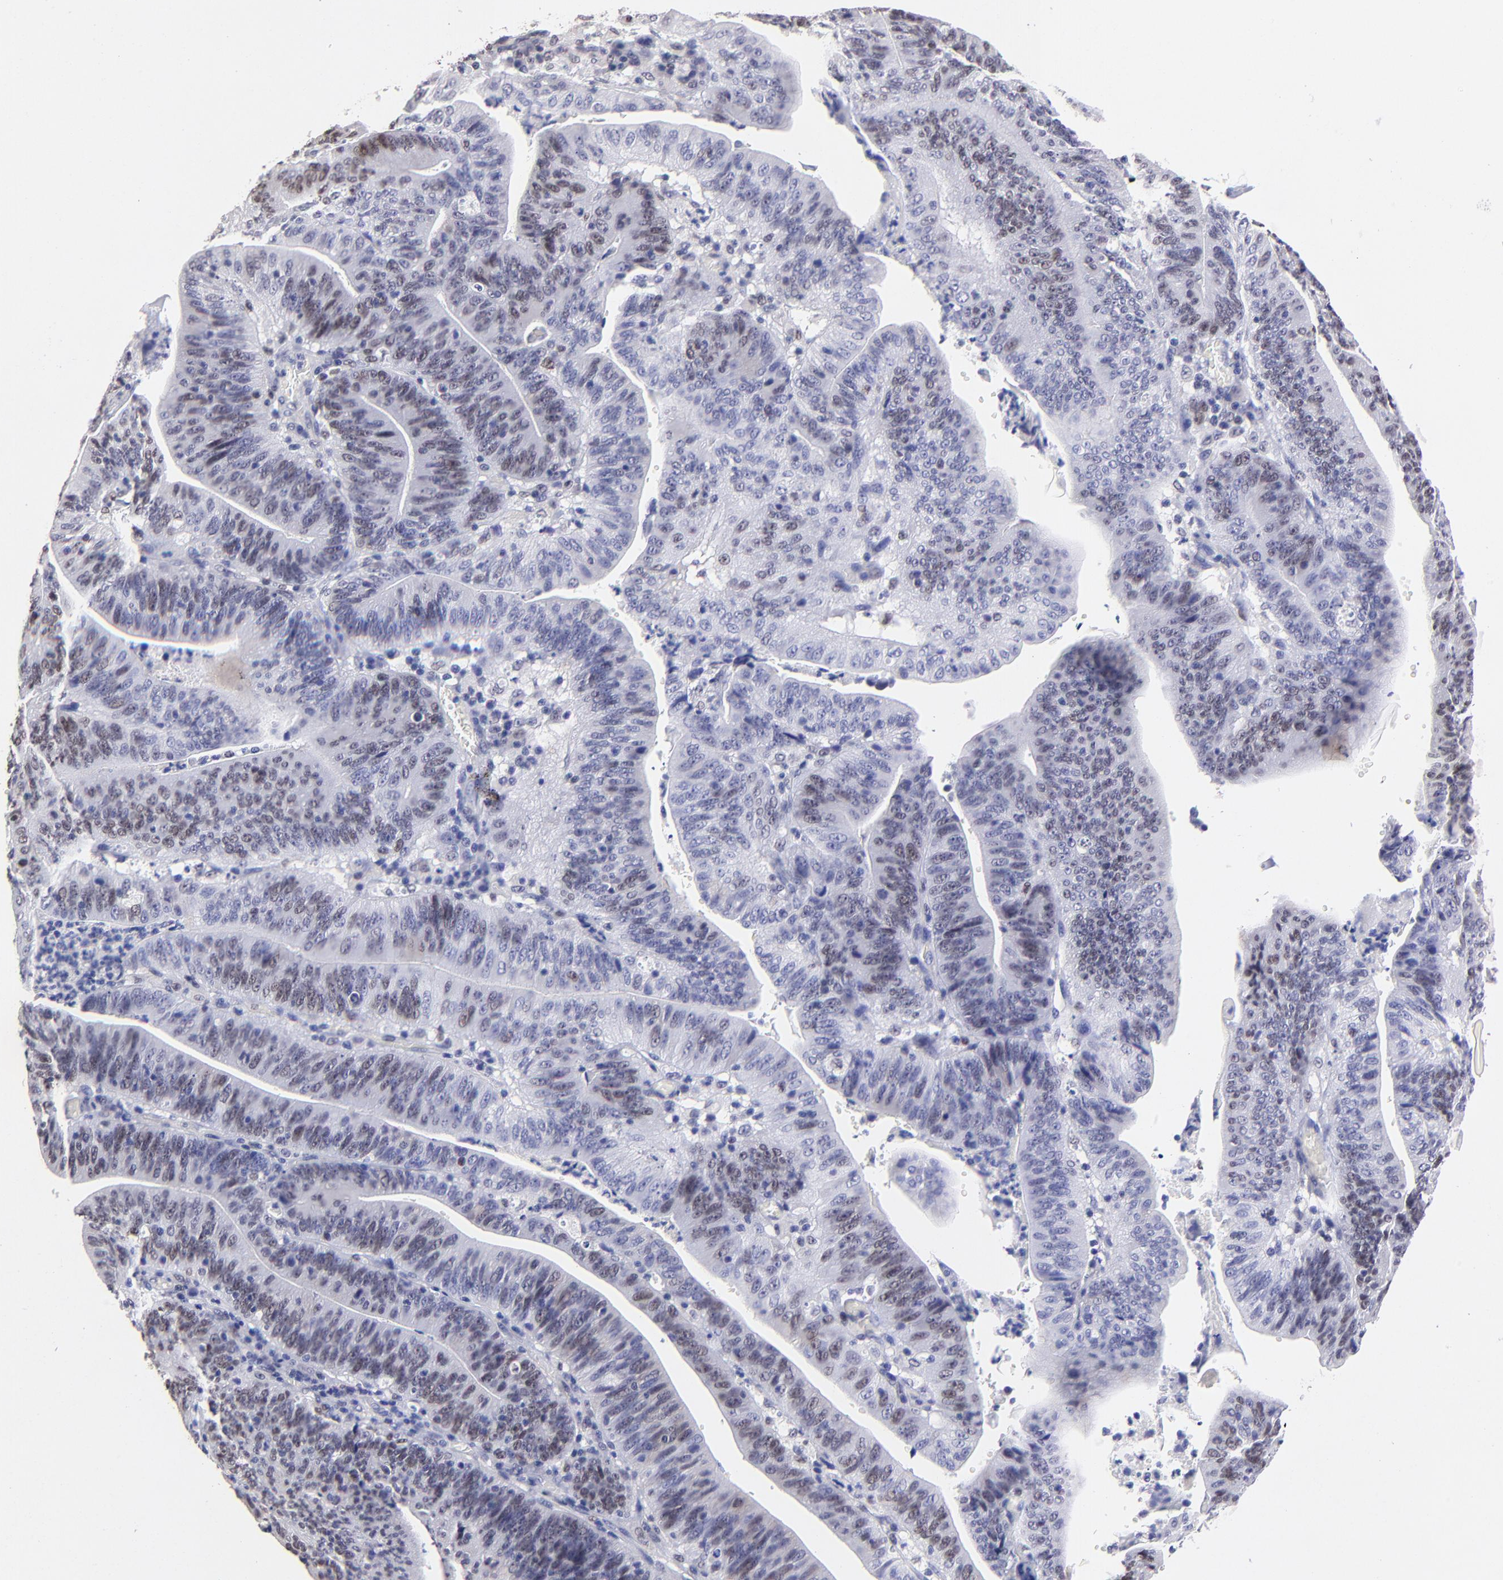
{"staining": {"intensity": "weak", "quantity": "25%-75%", "location": "nuclear"}, "tissue": "stomach cancer", "cell_type": "Tumor cells", "image_type": "cancer", "snomed": [{"axis": "morphology", "description": "Adenocarcinoma, NOS"}, {"axis": "topography", "description": "Stomach, lower"}], "caption": "Human stomach adenocarcinoma stained with a protein marker exhibits weak staining in tumor cells.", "gene": "DNMT1", "patient": {"sex": "female", "age": 86}}